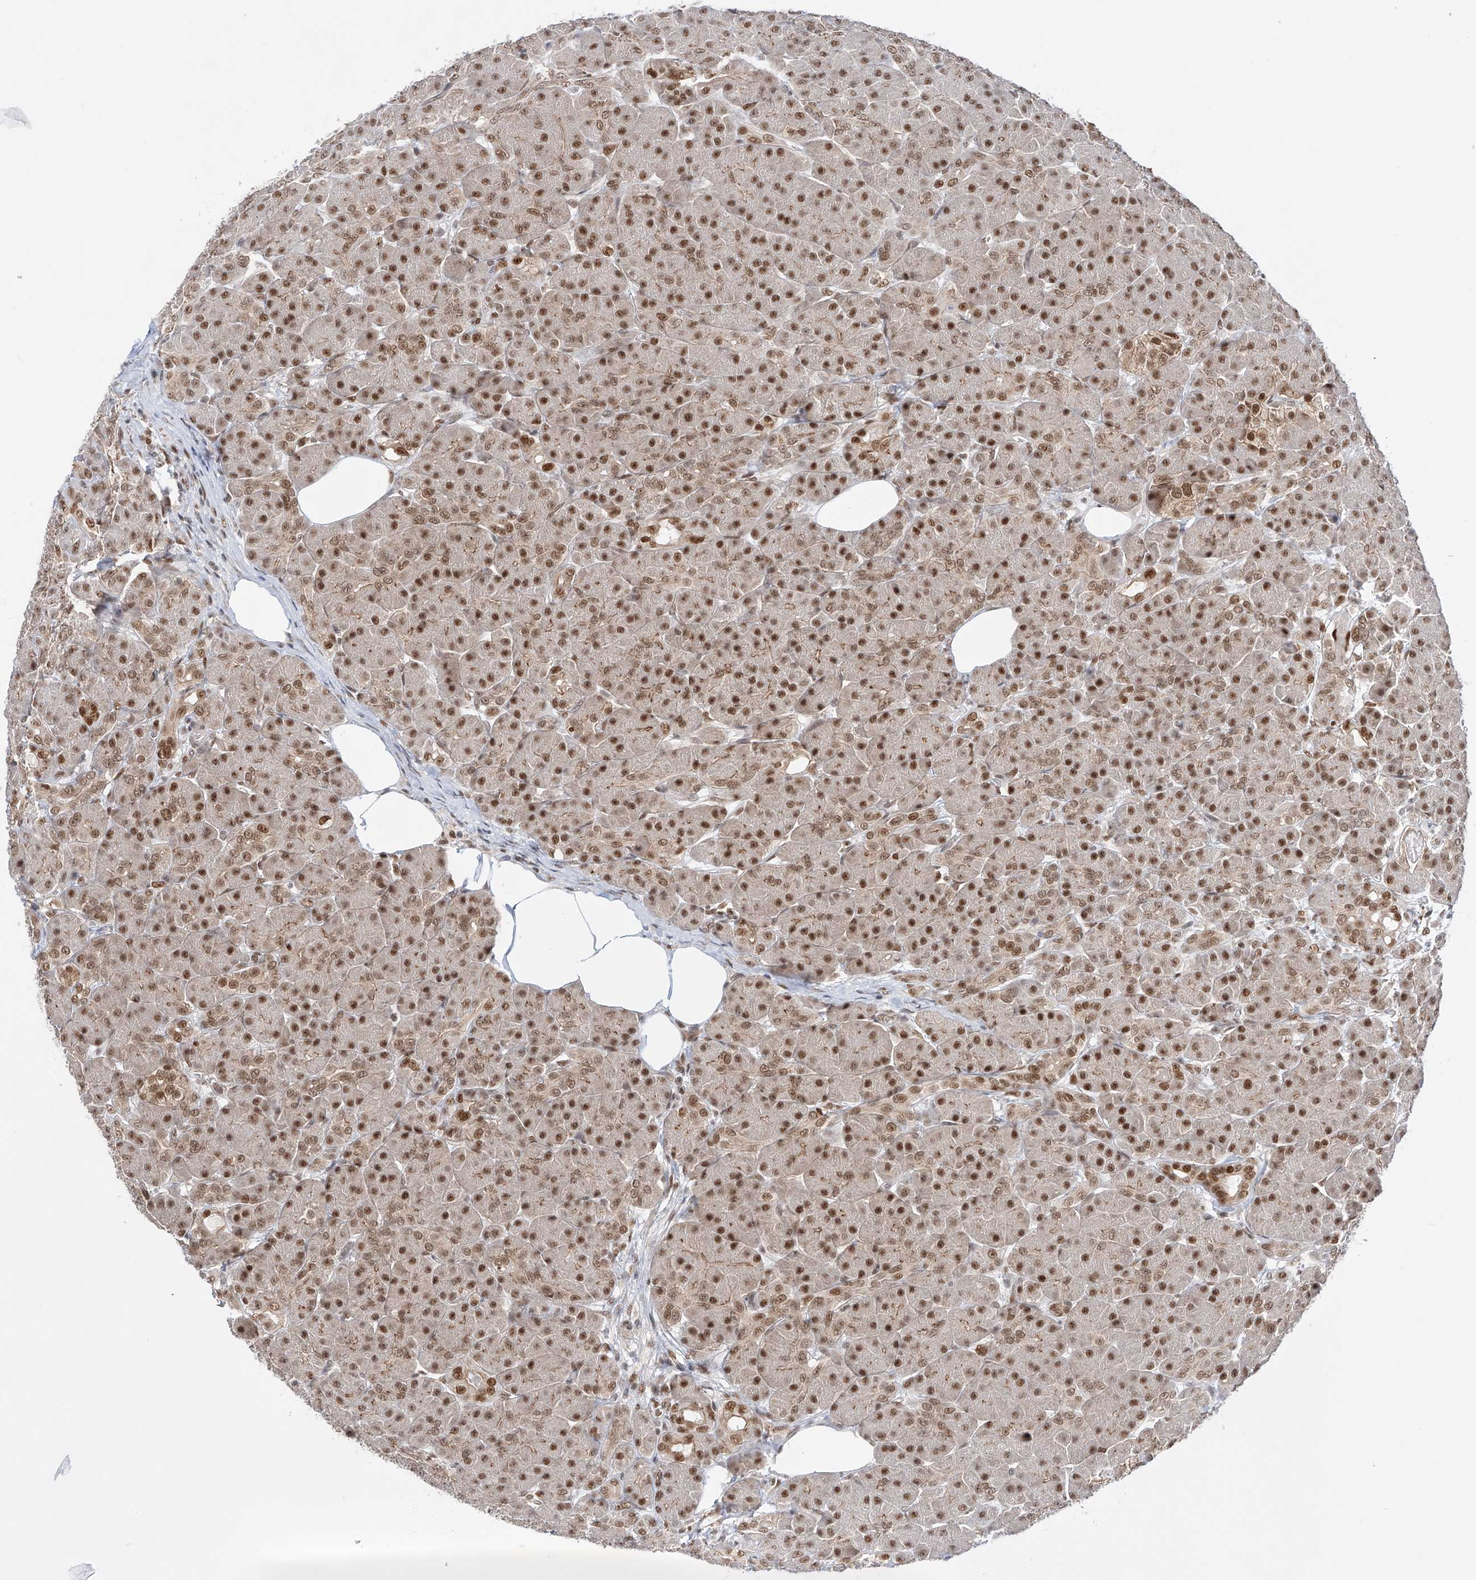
{"staining": {"intensity": "strong", "quantity": ">75%", "location": "nuclear"}, "tissue": "pancreas", "cell_type": "Exocrine glandular cells", "image_type": "normal", "snomed": [{"axis": "morphology", "description": "Normal tissue, NOS"}, {"axis": "topography", "description": "Pancreas"}], "caption": "A brown stain highlights strong nuclear expression of a protein in exocrine glandular cells of normal human pancreas. The staining was performed using DAB (3,3'-diaminobenzidine), with brown indicating positive protein expression. Nuclei are stained blue with hematoxylin.", "gene": "POGK", "patient": {"sex": "male", "age": 63}}